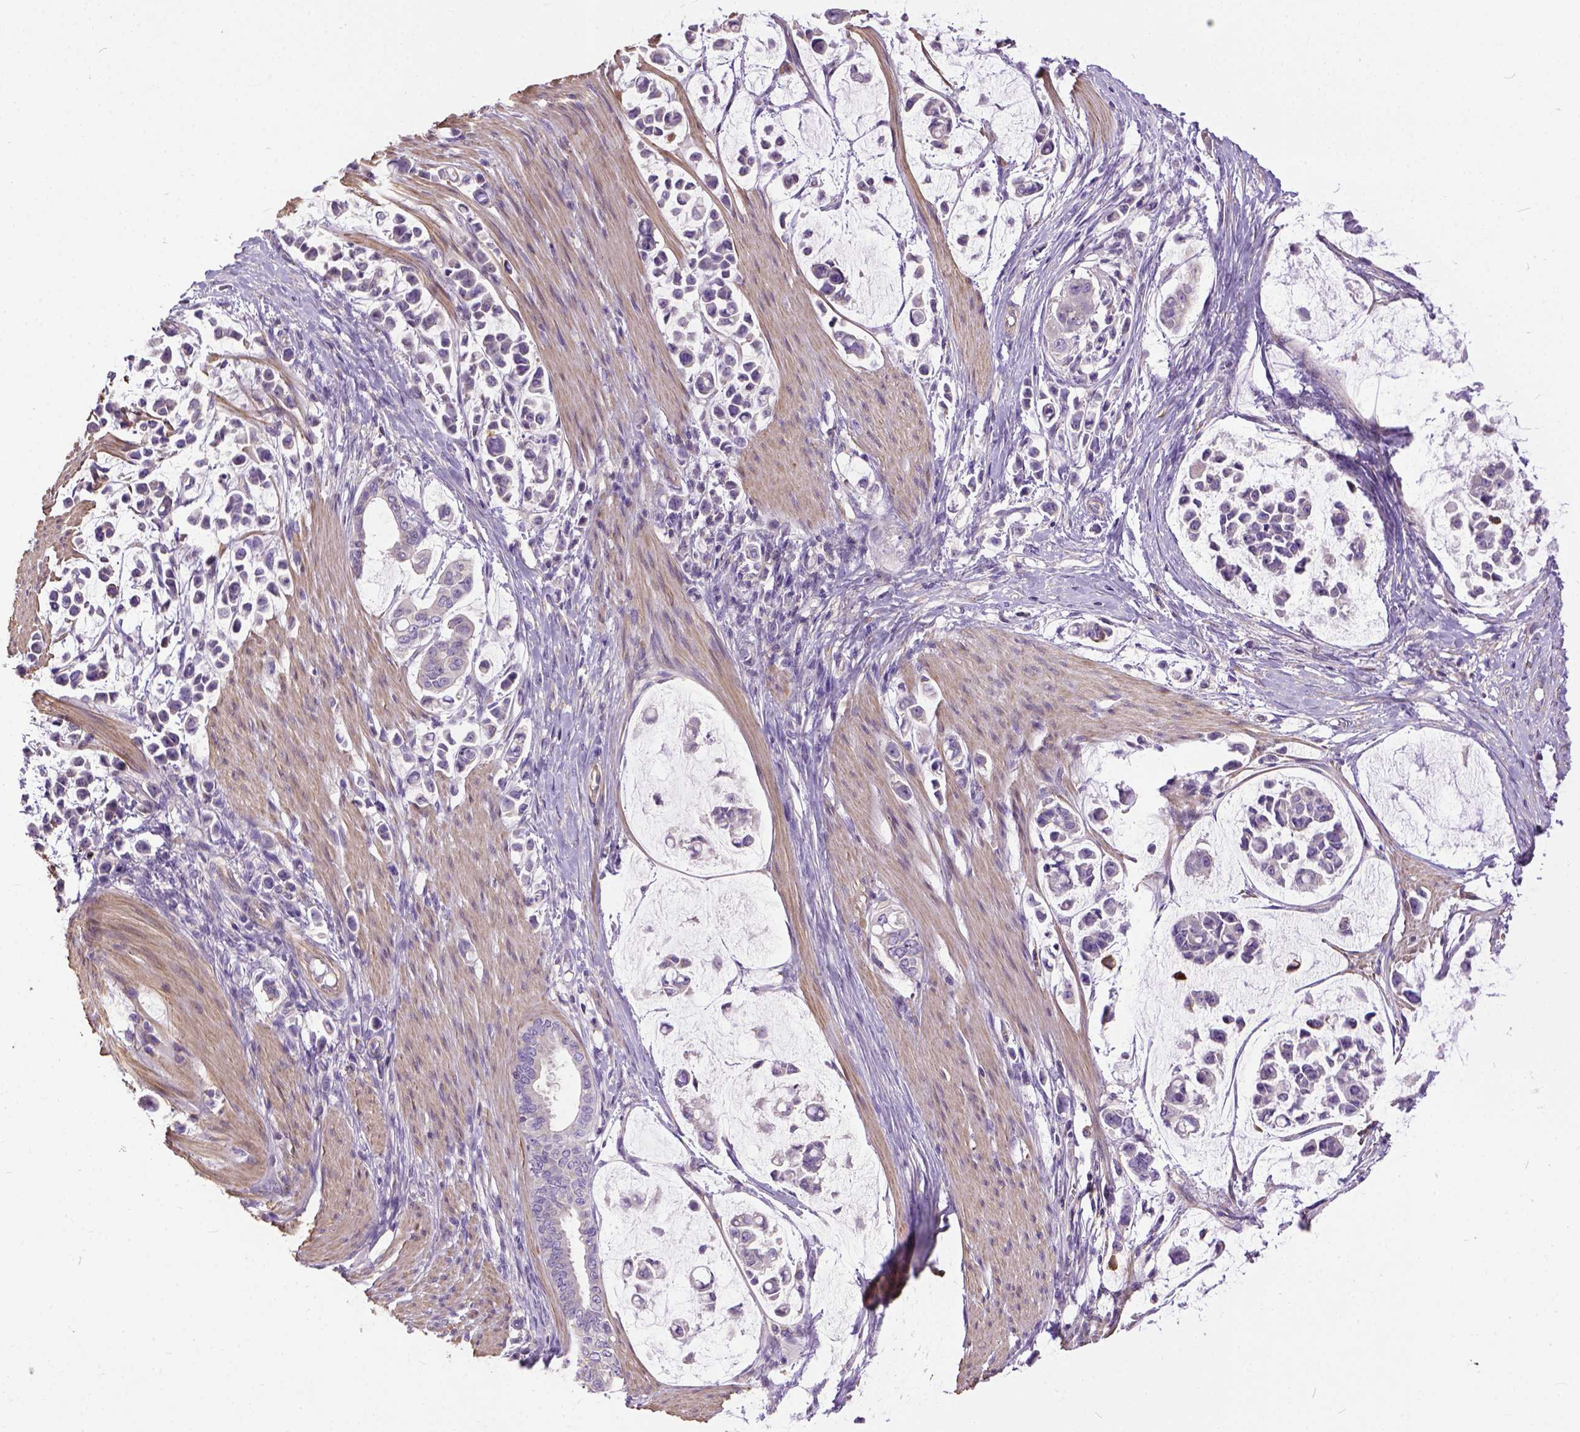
{"staining": {"intensity": "negative", "quantity": "none", "location": "none"}, "tissue": "stomach cancer", "cell_type": "Tumor cells", "image_type": "cancer", "snomed": [{"axis": "morphology", "description": "Adenocarcinoma, NOS"}, {"axis": "topography", "description": "Stomach"}], "caption": "There is no significant expression in tumor cells of stomach cancer. (Immunohistochemistry, brightfield microscopy, high magnification).", "gene": "BANF2", "patient": {"sex": "male", "age": 82}}